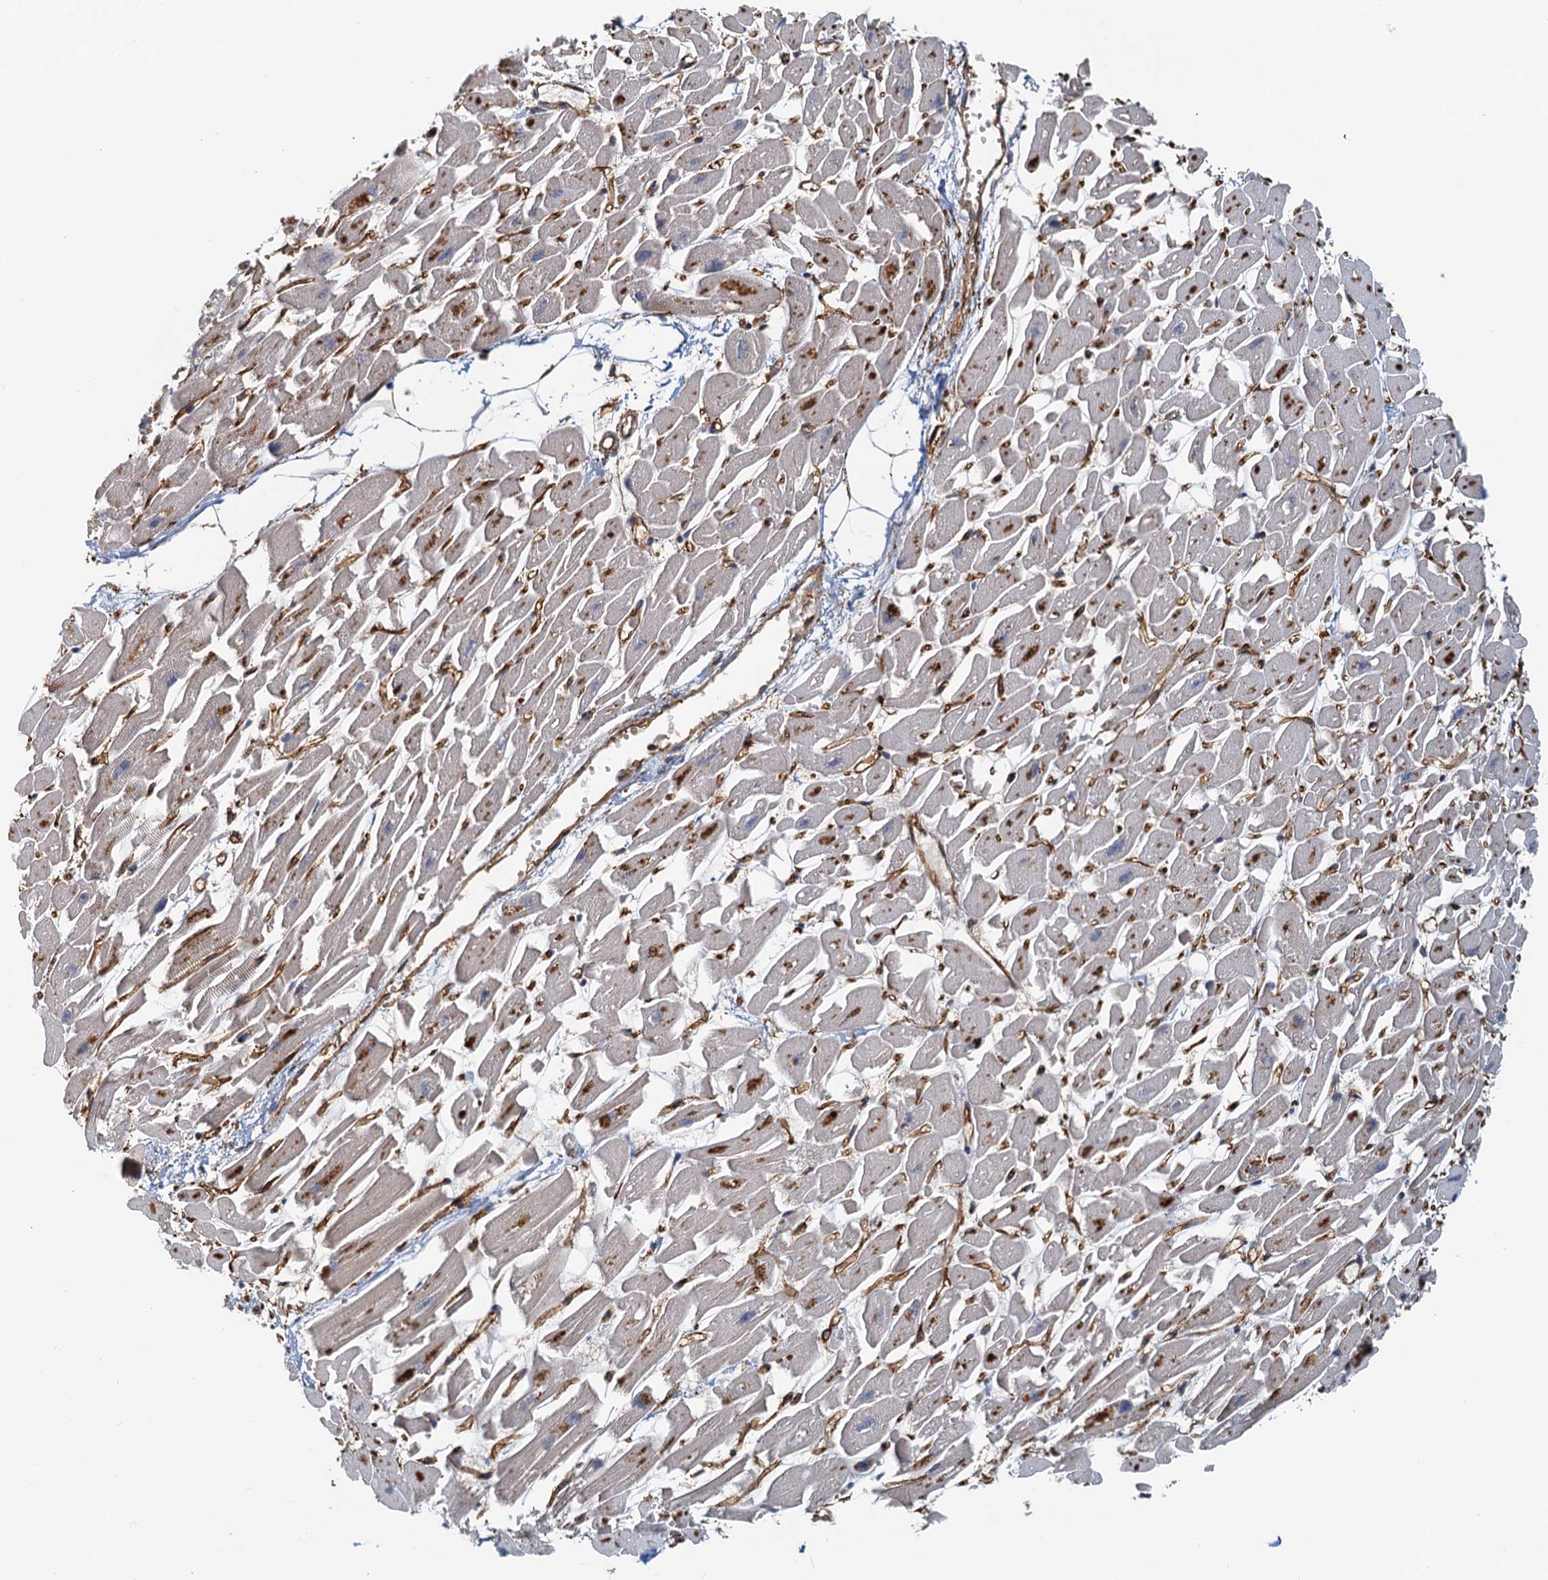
{"staining": {"intensity": "moderate", "quantity": "25%-75%", "location": "cytoplasmic/membranous"}, "tissue": "heart muscle", "cell_type": "Cardiomyocytes", "image_type": "normal", "snomed": [{"axis": "morphology", "description": "Normal tissue, NOS"}, {"axis": "topography", "description": "Heart"}], "caption": "DAB (3,3'-diaminobenzidine) immunohistochemical staining of benign heart muscle demonstrates moderate cytoplasmic/membranous protein staining in approximately 25%-75% of cardiomyocytes.", "gene": "NIPAL3", "patient": {"sex": "female", "age": 64}}